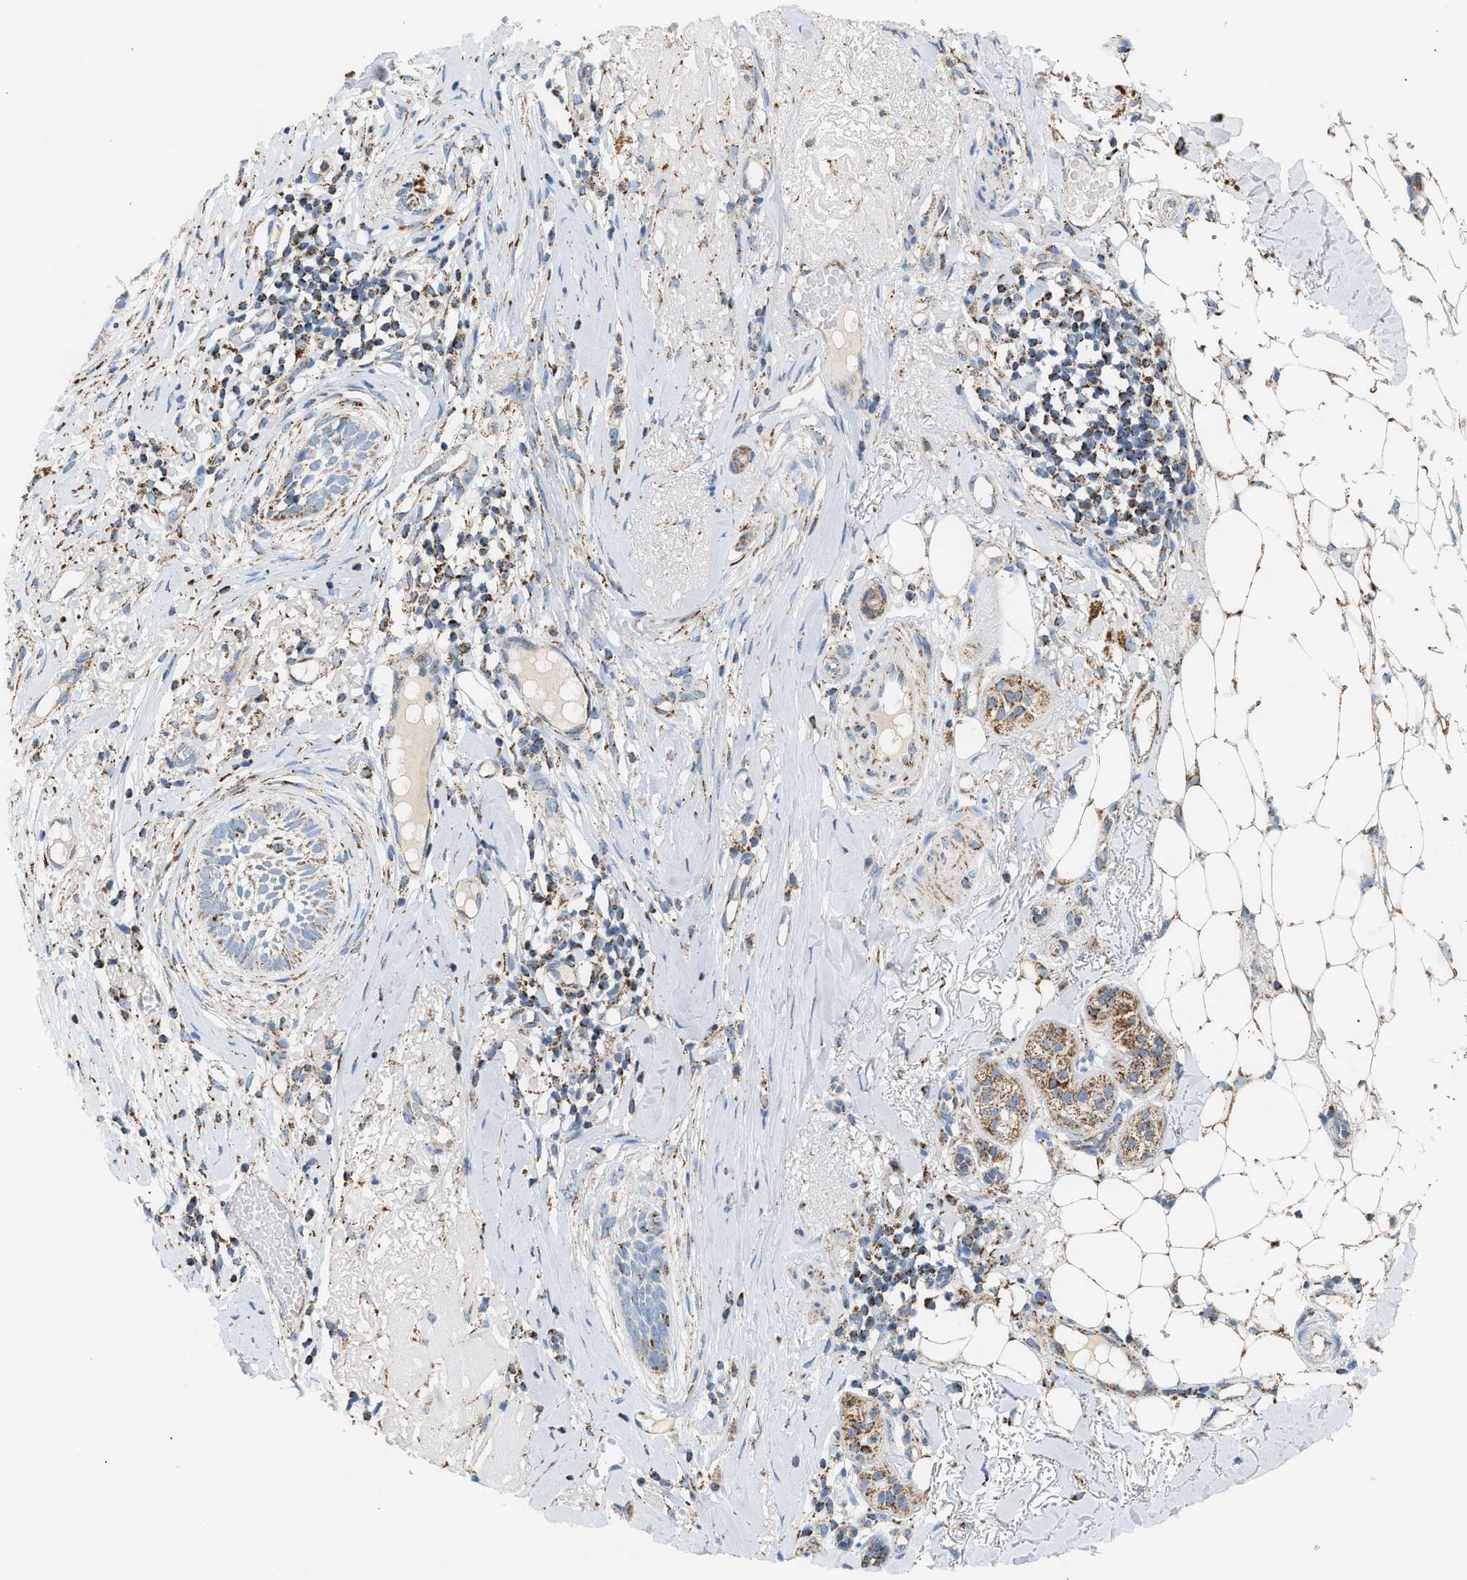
{"staining": {"intensity": "moderate", "quantity": "25%-75%", "location": "cytoplasmic/membranous"}, "tissue": "skin cancer", "cell_type": "Tumor cells", "image_type": "cancer", "snomed": [{"axis": "morphology", "description": "Basal cell carcinoma"}, {"axis": "topography", "description": "Skin"}], "caption": "Protein staining demonstrates moderate cytoplasmic/membranous staining in approximately 25%-75% of tumor cells in skin basal cell carcinoma. The staining is performed using DAB brown chromogen to label protein expression. The nuclei are counter-stained blue using hematoxylin.", "gene": "OGDH", "patient": {"sex": "female", "age": 88}}